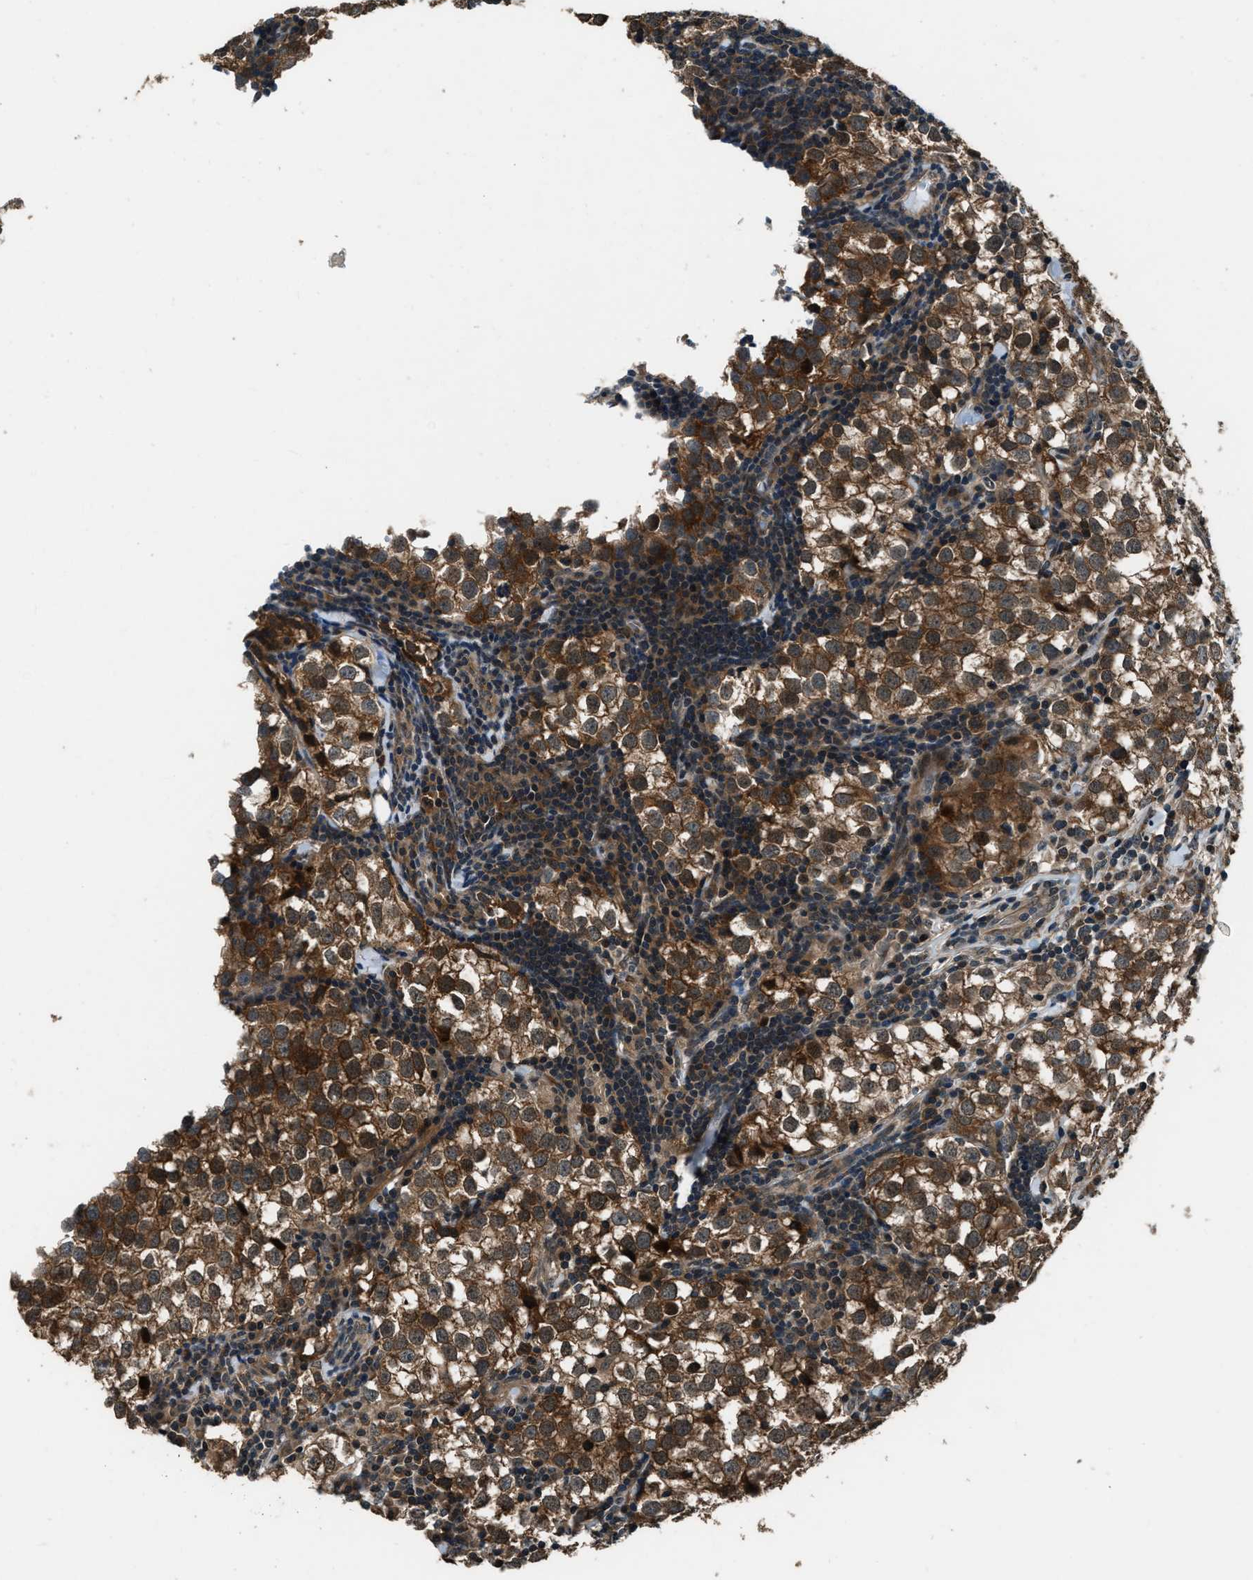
{"staining": {"intensity": "moderate", "quantity": ">75%", "location": "cytoplasmic/membranous"}, "tissue": "testis cancer", "cell_type": "Tumor cells", "image_type": "cancer", "snomed": [{"axis": "morphology", "description": "Seminoma, NOS"}, {"axis": "morphology", "description": "Carcinoma, Embryonal, NOS"}, {"axis": "topography", "description": "Testis"}], "caption": "Brown immunohistochemical staining in human testis cancer (embryonal carcinoma) demonstrates moderate cytoplasmic/membranous expression in about >75% of tumor cells. The staining is performed using DAB brown chromogen to label protein expression. The nuclei are counter-stained blue using hematoxylin.", "gene": "NUDCD3", "patient": {"sex": "male", "age": 36}}